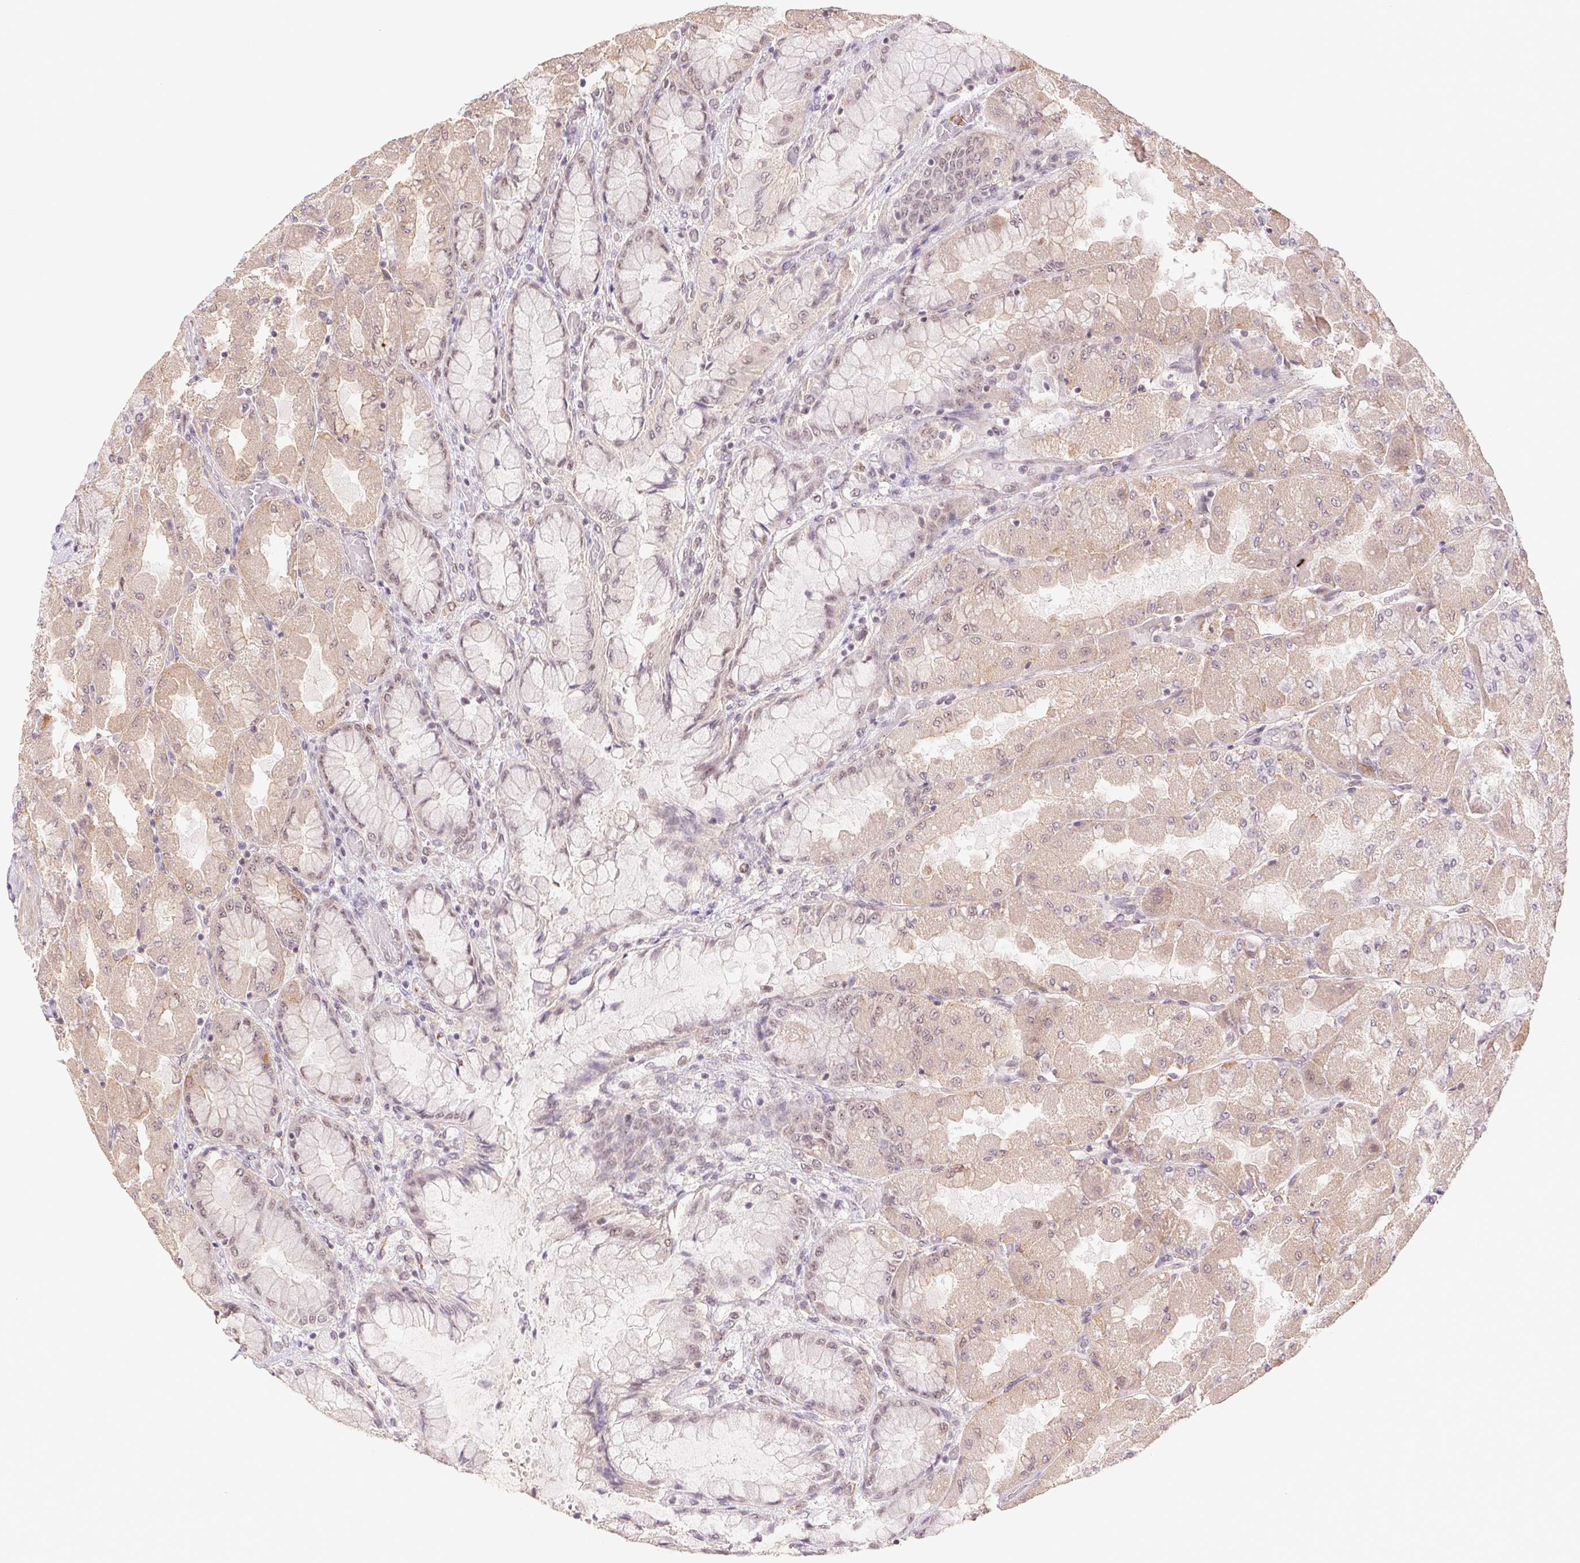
{"staining": {"intensity": "moderate", "quantity": ">75%", "location": "cytoplasmic/membranous,nuclear"}, "tissue": "stomach", "cell_type": "Glandular cells", "image_type": "normal", "snomed": [{"axis": "morphology", "description": "Normal tissue, NOS"}, {"axis": "topography", "description": "Stomach"}], "caption": "Stomach stained for a protein (brown) shows moderate cytoplasmic/membranous,nuclear positive staining in approximately >75% of glandular cells.", "gene": "CWC25", "patient": {"sex": "female", "age": 61}}